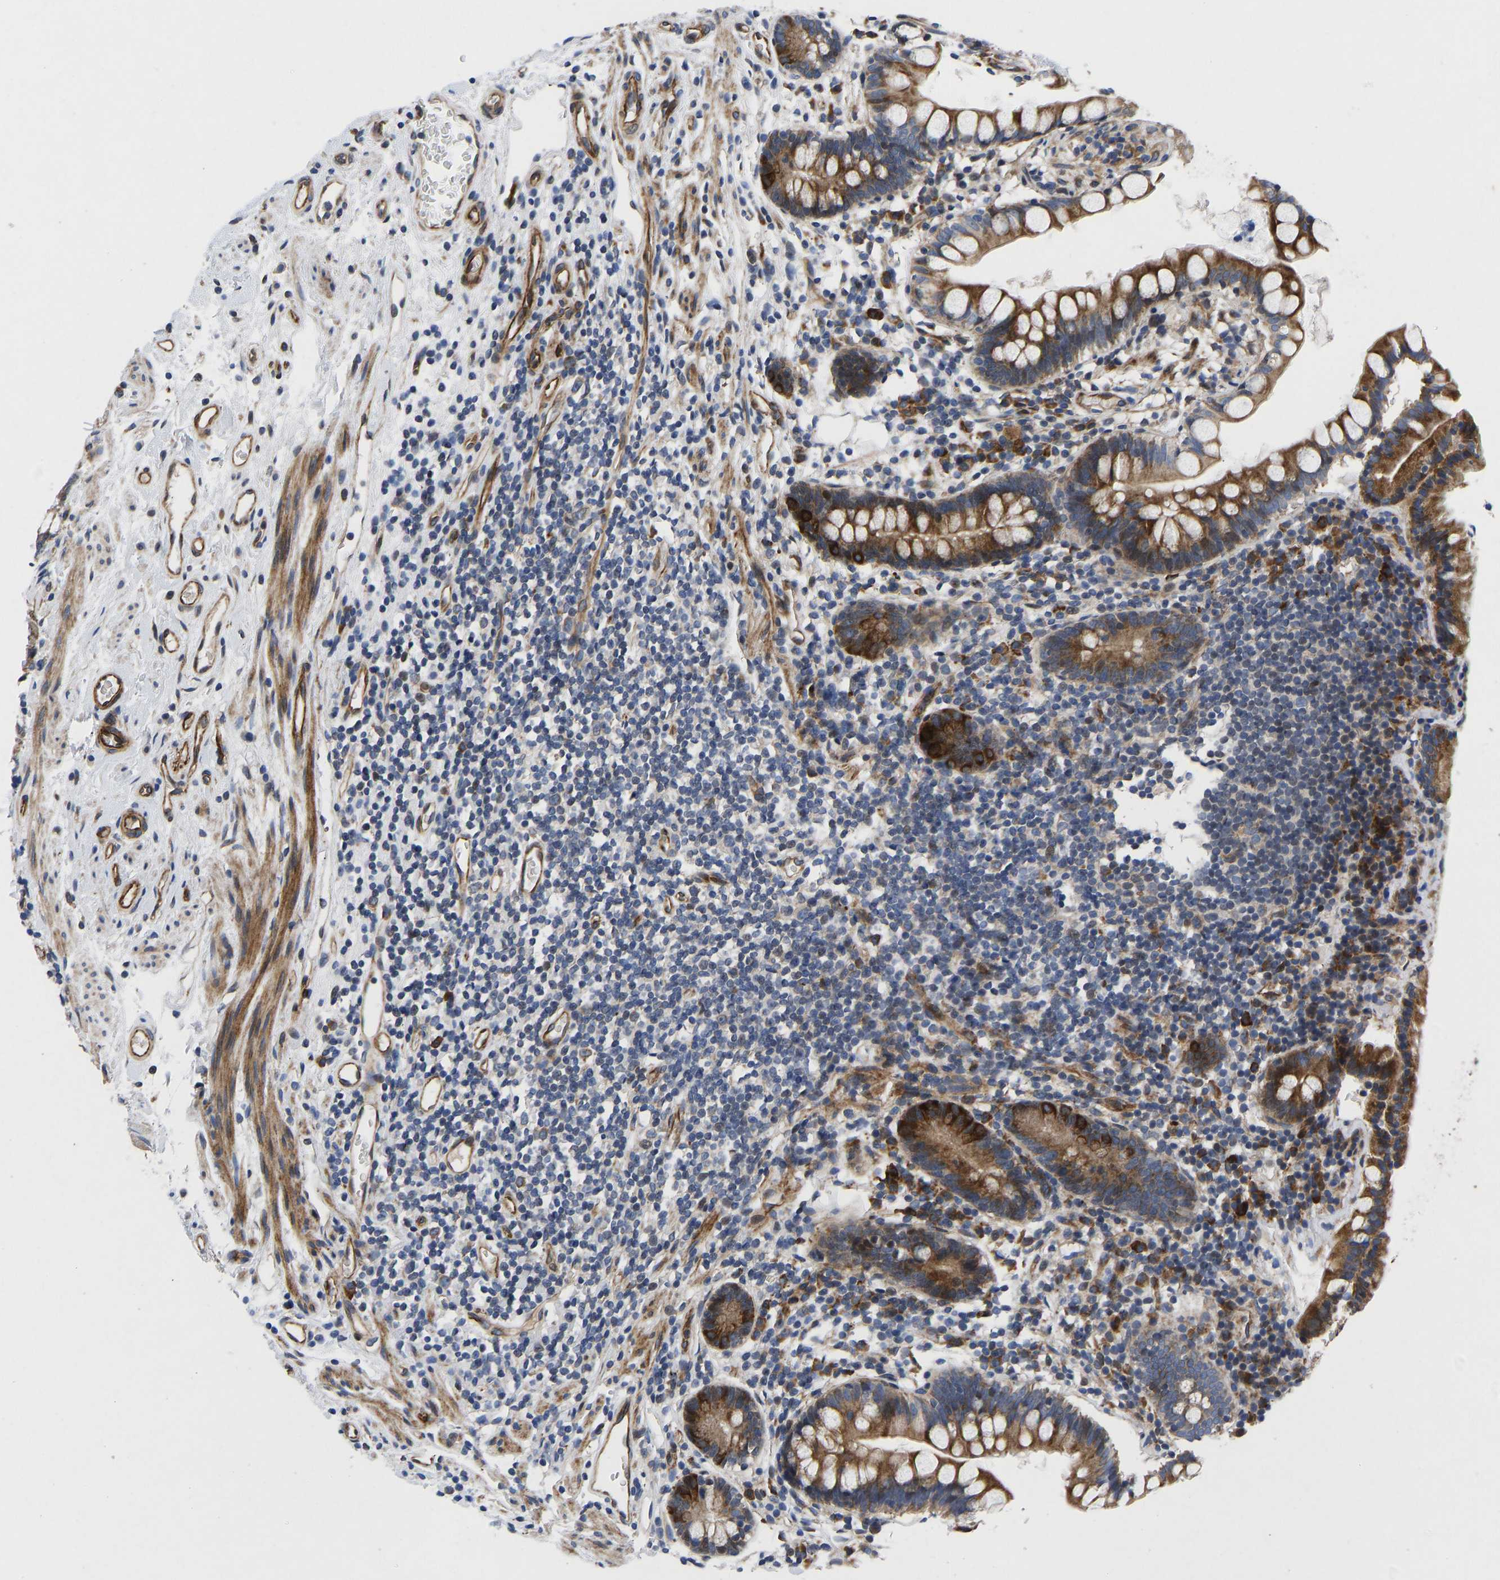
{"staining": {"intensity": "moderate", "quantity": ">75%", "location": "cytoplasmic/membranous"}, "tissue": "small intestine", "cell_type": "Glandular cells", "image_type": "normal", "snomed": [{"axis": "morphology", "description": "Normal tissue, NOS"}, {"axis": "topography", "description": "Small intestine"}], "caption": "The immunohistochemical stain shows moderate cytoplasmic/membranous positivity in glandular cells of benign small intestine. Using DAB (brown) and hematoxylin (blue) stains, captured at high magnification using brightfield microscopy.", "gene": "TMEM38B", "patient": {"sex": "female", "age": 84}}